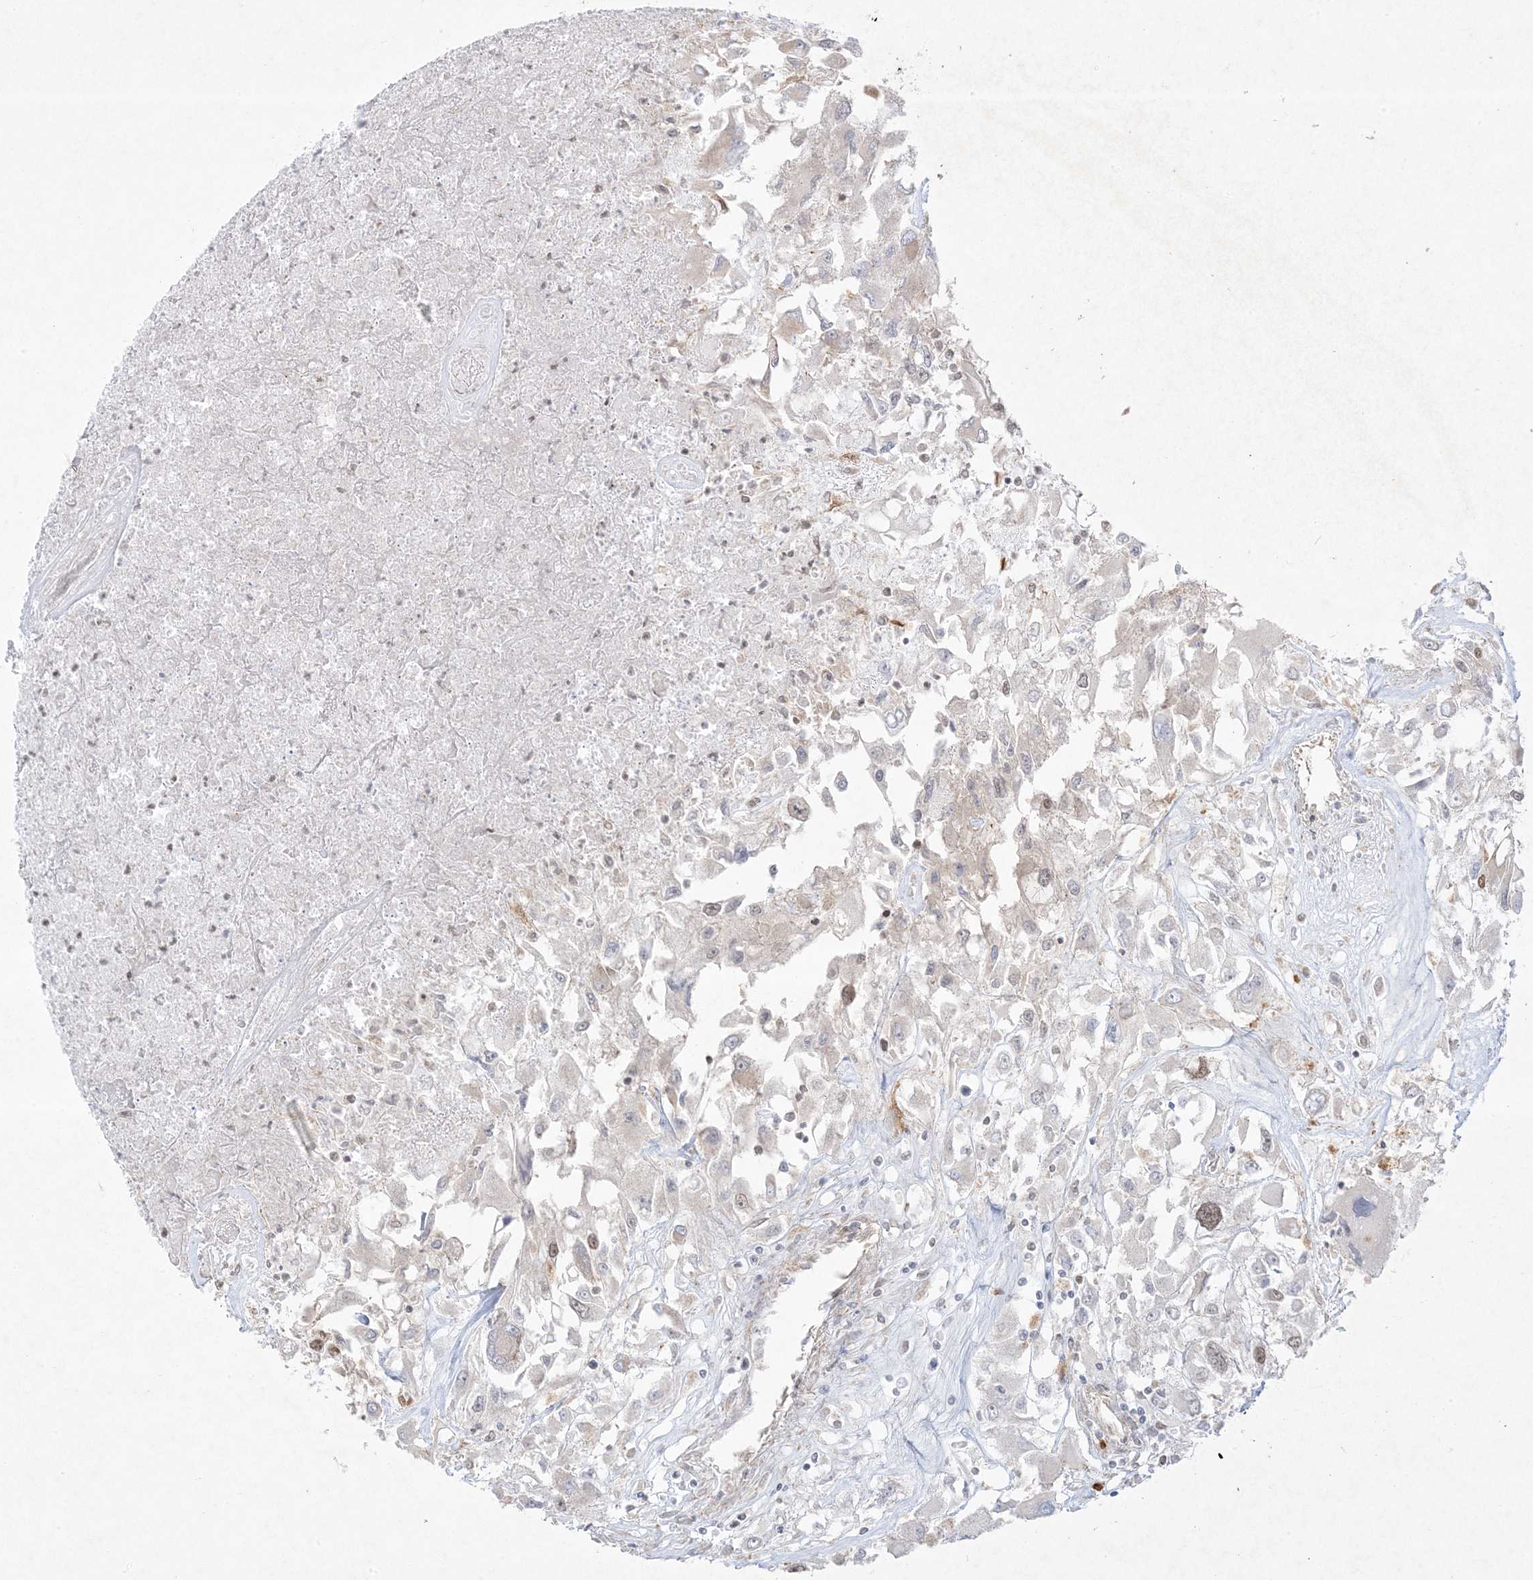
{"staining": {"intensity": "weak", "quantity": "<25%", "location": "nuclear"}, "tissue": "renal cancer", "cell_type": "Tumor cells", "image_type": "cancer", "snomed": [{"axis": "morphology", "description": "Adenocarcinoma, NOS"}, {"axis": "topography", "description": "Kidney"}], "caption": "DAB (3,3'-diaminobenzidine) immunohistochemical staining of adenocarcinoma (renal) shows no significant positivity in tumor cells.", "gene": "PTK6", "patient": {"sex": "female", "age": 52}}